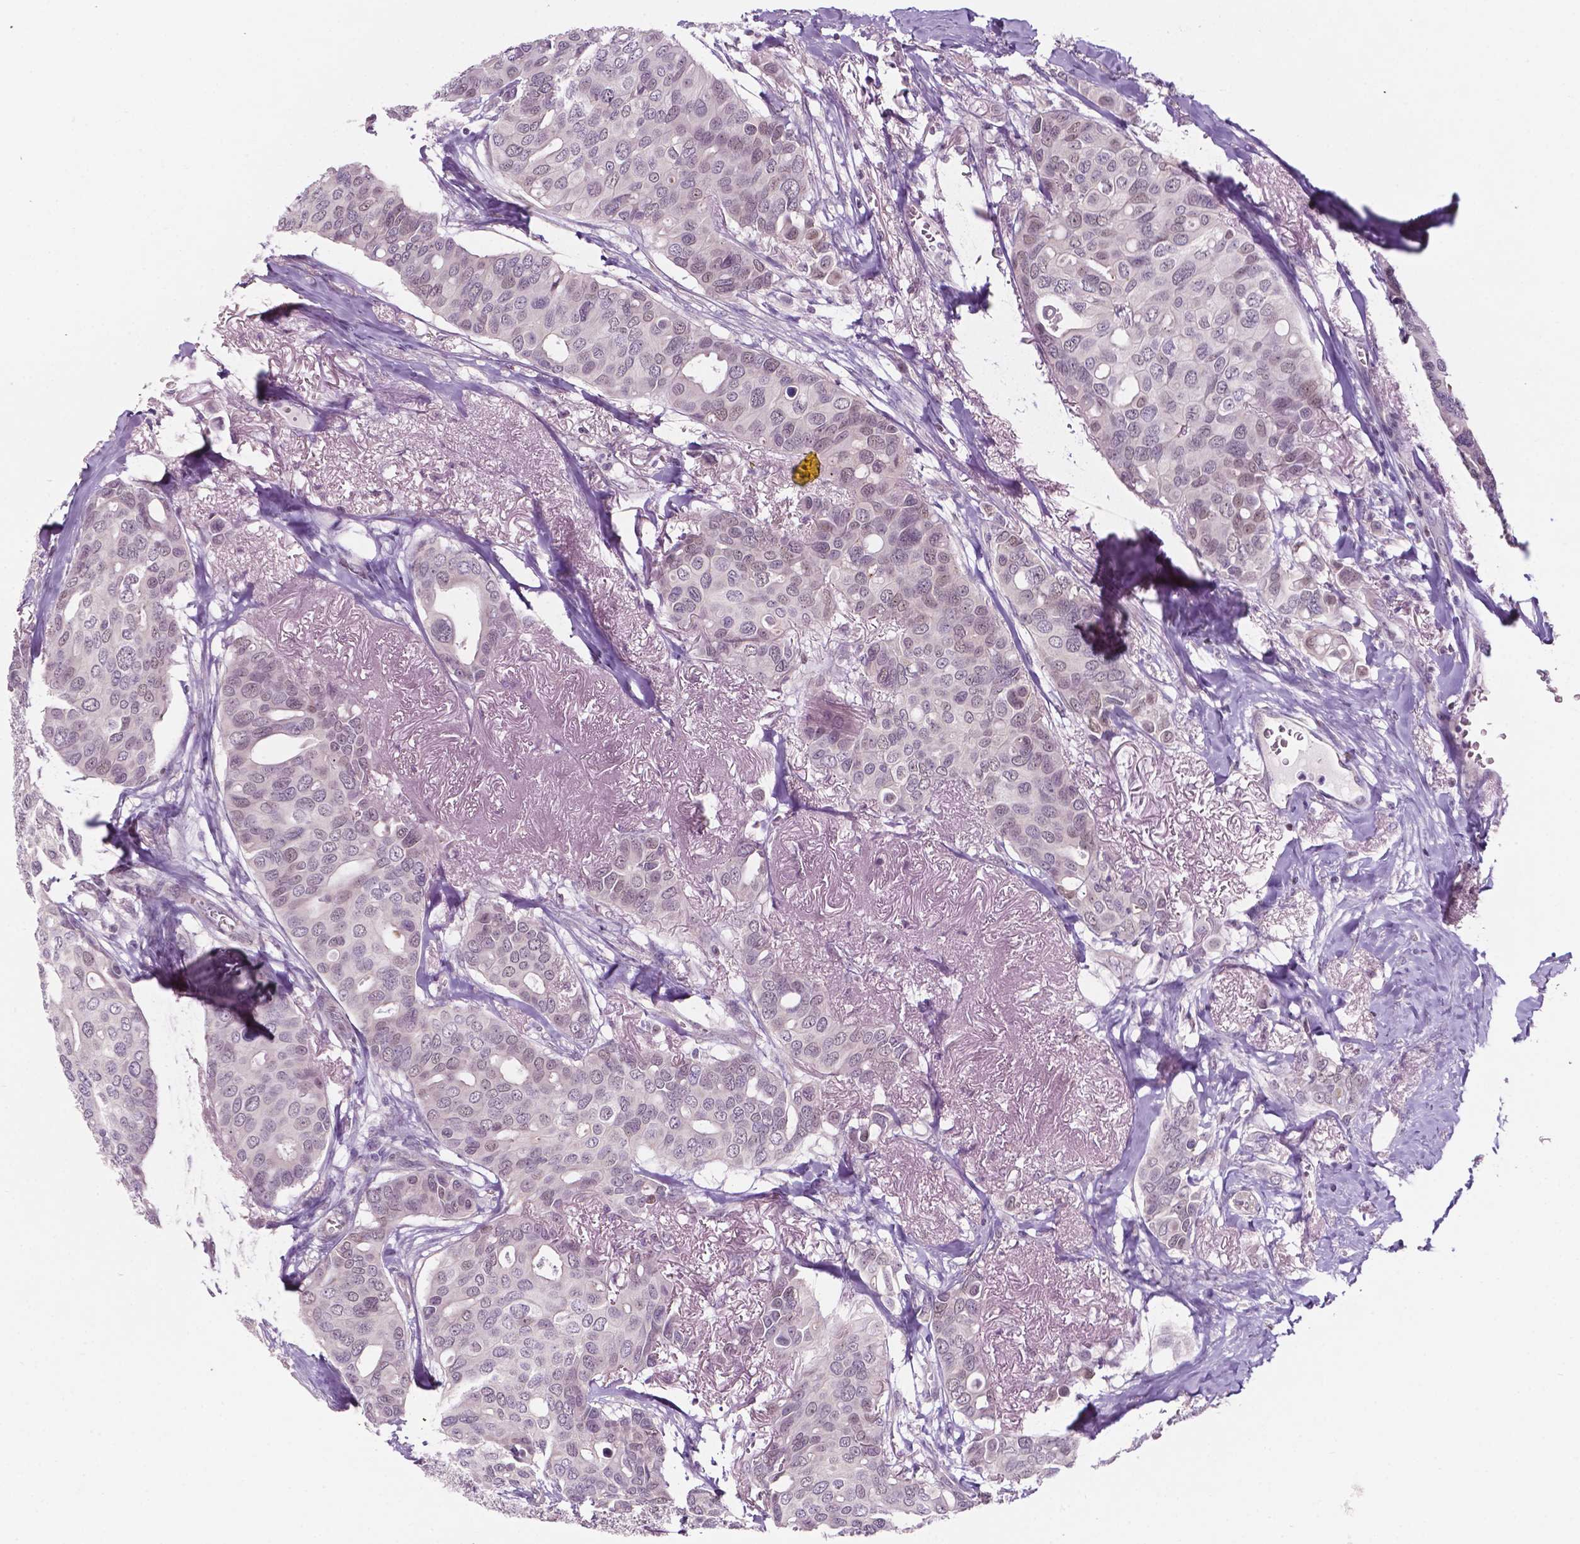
{"staining": {"intensity": "negative", "quantity": "none", "location": "none"}, "tissue": "breast cancer", "cell_type": "Tumor cells", "image_type": "cancer", "snomed": [{"axis": "morphology", "description": "Duct carcinoma"}, {"axis": "topography", "description": "Breast"}], "caption": "A micrograph of human breast cancer (infiltrating ductal carcinoma) is negative for staining in tumor cells.", "gene": "FAM50B", "patient": {"sex": "female", "age": 54}}